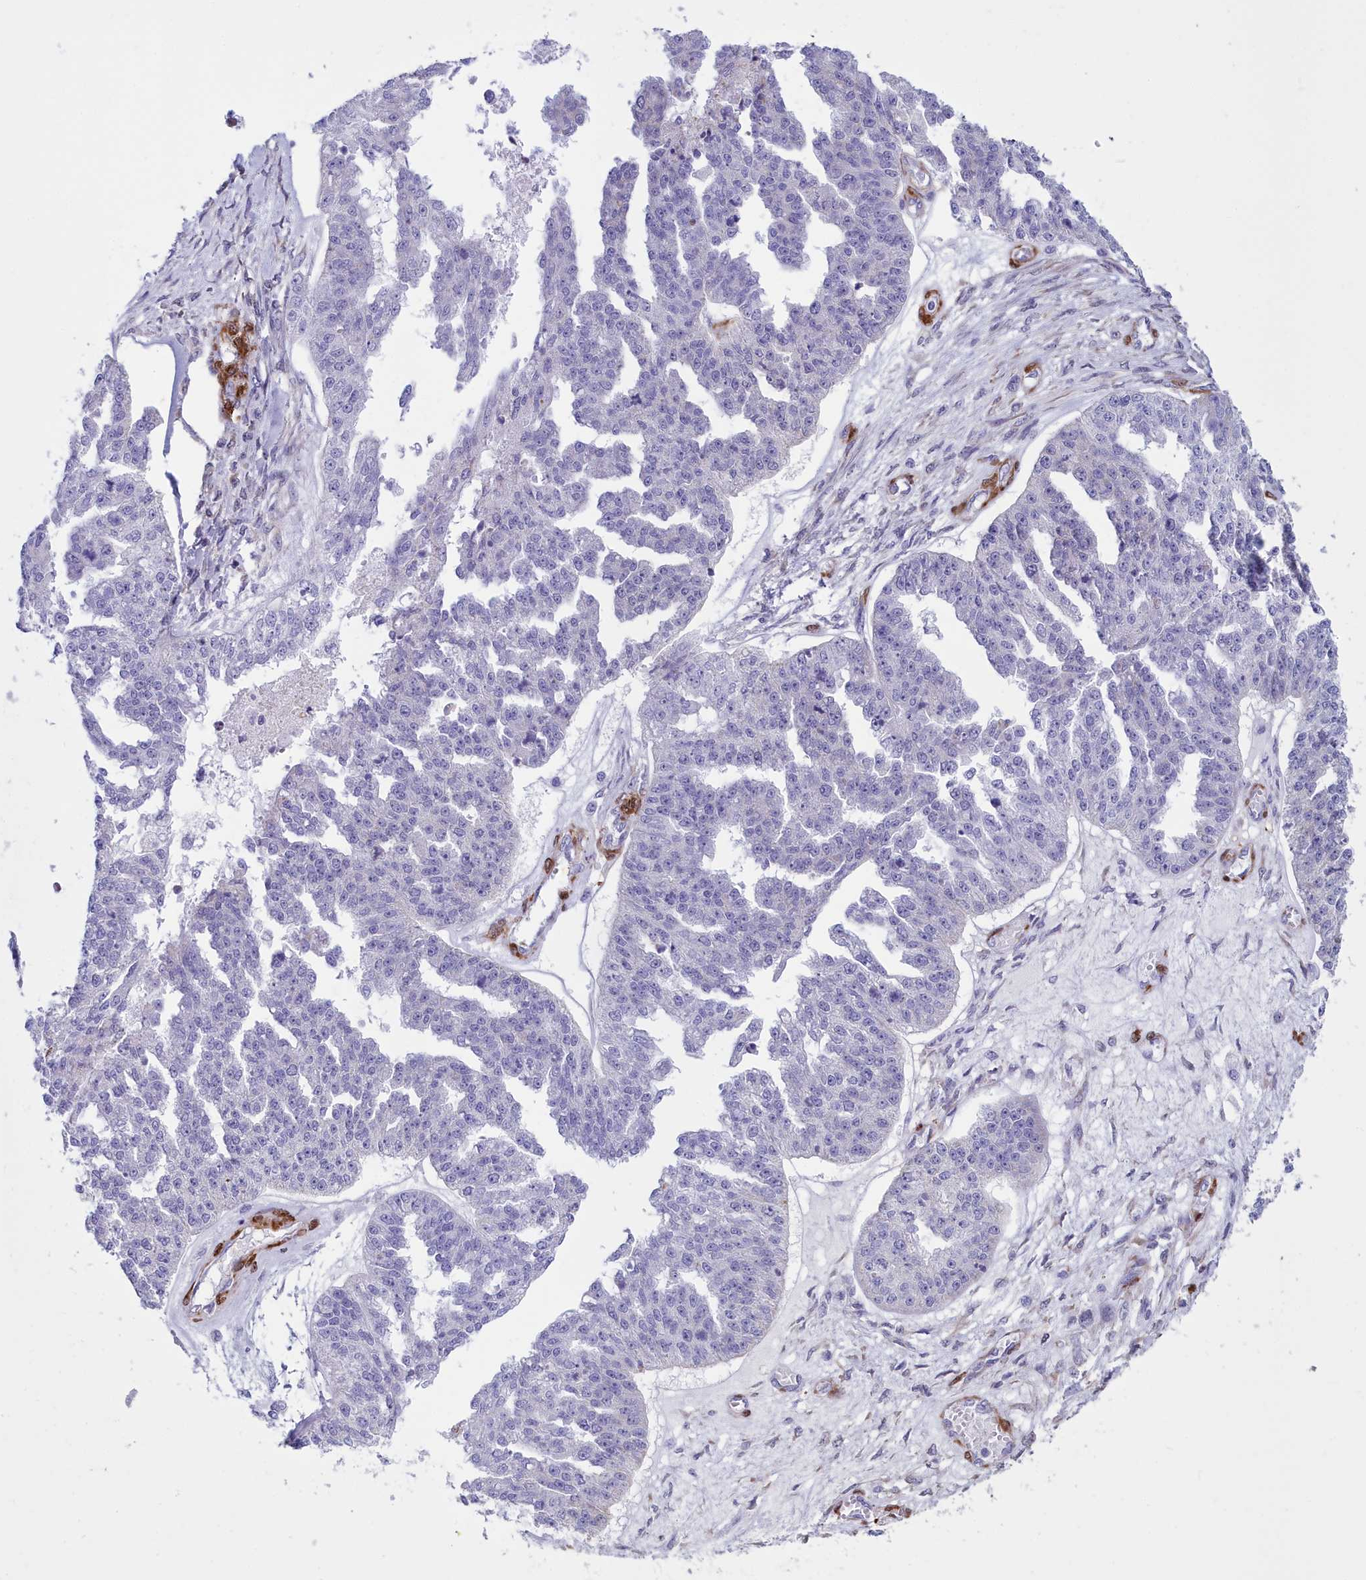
{"staining": {"intensity": "negative", "quantity": "none", "location": "none"}, "tissue": "ovarian cancer", "cell_type": "Tumor cells", "image_type": "cancer", "snomed": [{"axis": "morphology", "description": "Cystadenocarcinoma, serous, NOS"}, {"axis": "topography", "description": "Ovary"}], "caption": "Histopathology image shows no significant protein positivity in tumor cells of ovarian cancer (serous cystadenocarcinoma). Nuclei are stained in blue.", "gene": "PPP1R14A", "patient": {"sex": "female", "age": 58}}